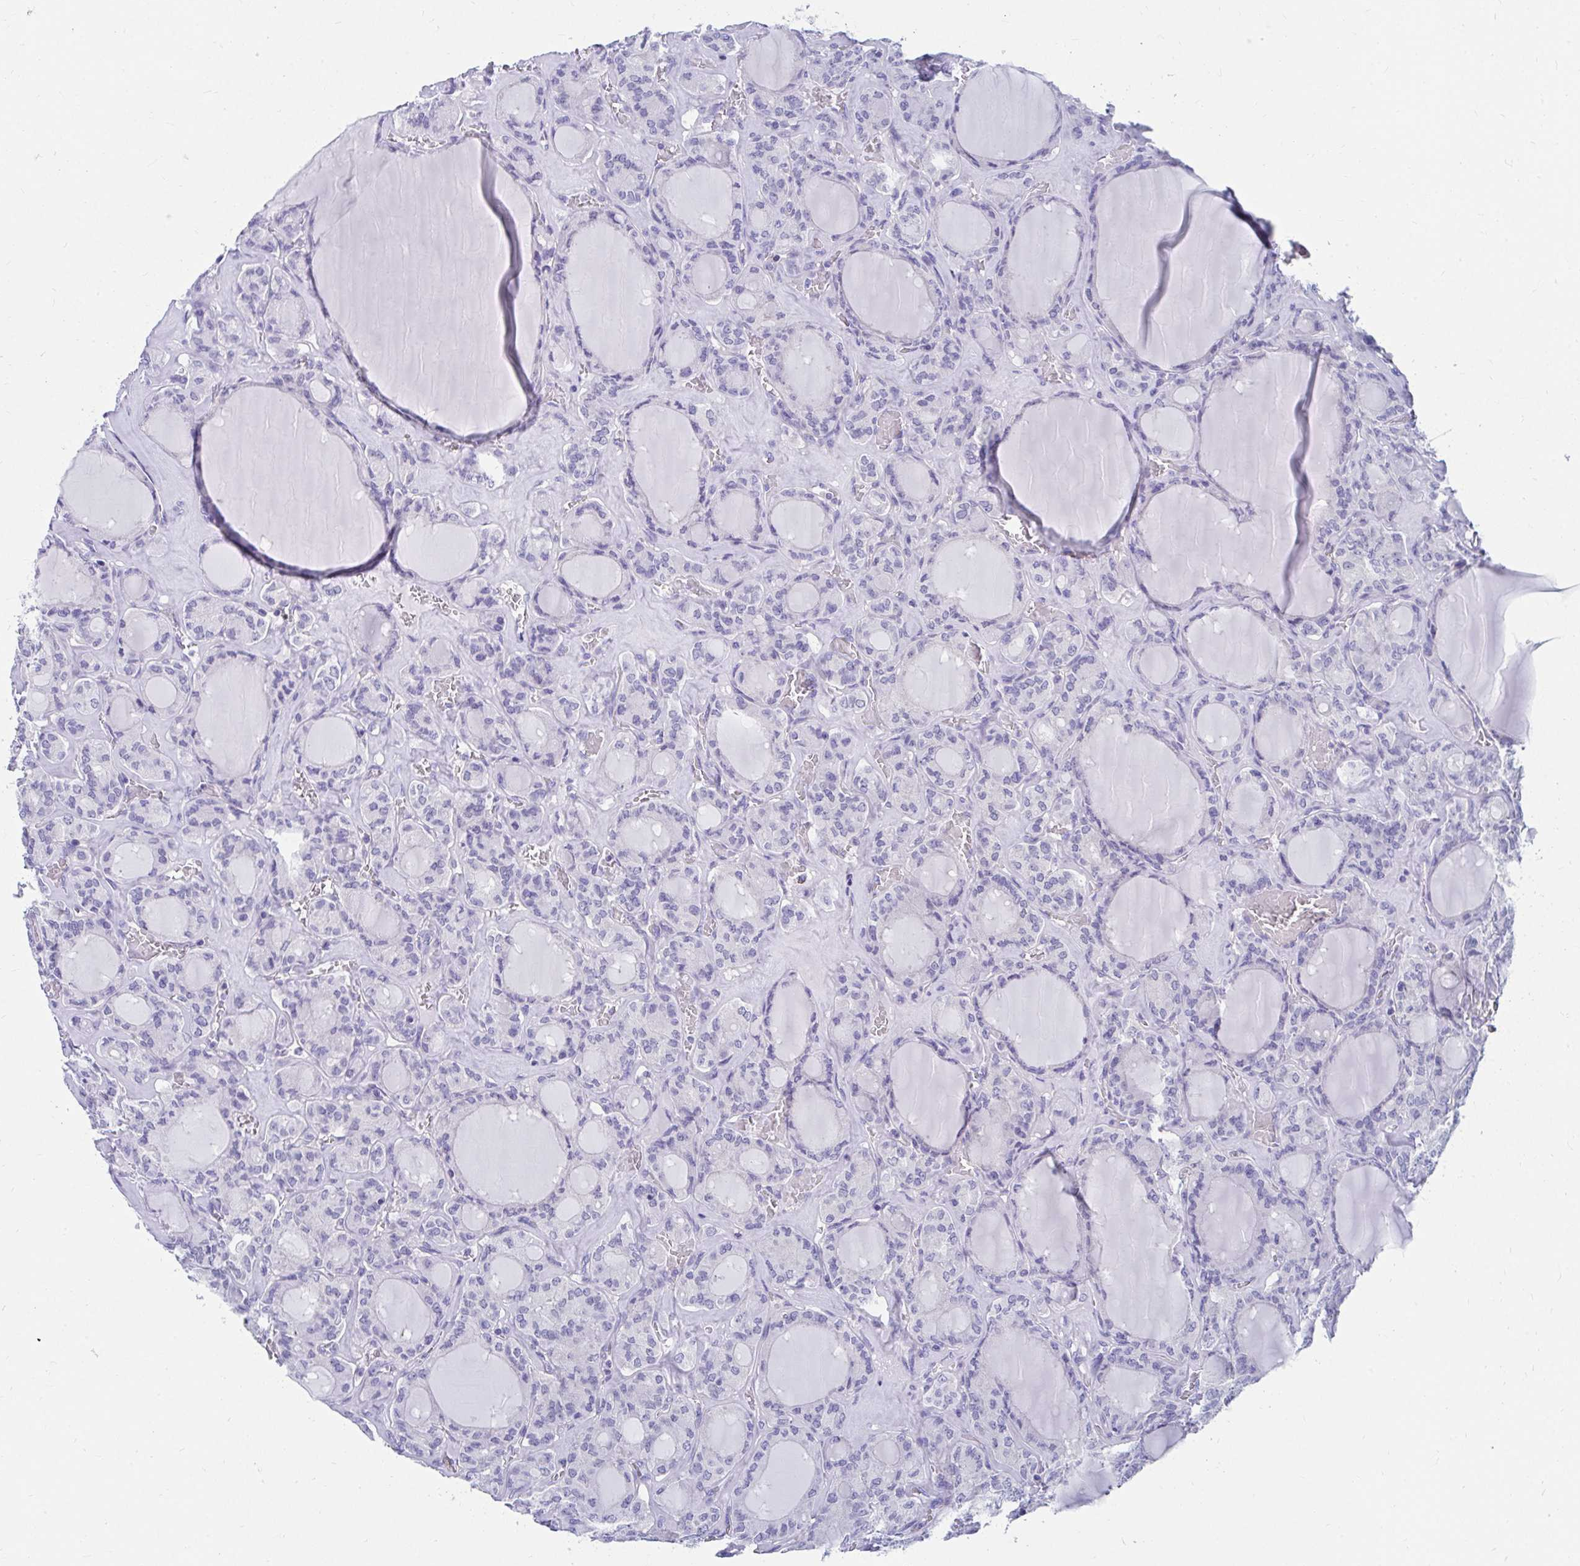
{"staining": {"intensity": "negative", "quantity": "none", "location": "none"}, "tissue": "thyroid cancer", "cell_type": "Tumor cells", "image_type": "cancer", "snomed": [{"axis": "morphology", "description": "Papillary adenocarcinoma, NOS"}, {"axis": "topography", "description": "Thyroid gland"}], "caption": "Immunohistochemistry (IHC) of human thyroid papillary adenocarcinoma reveals no expression in tumor cells. The staining is performed using DAB brown chromogen with nuclei counter-stained in using hematoxylin.", "gene": "C19orf81", "patient": {"sex": "male", "age": 87}}